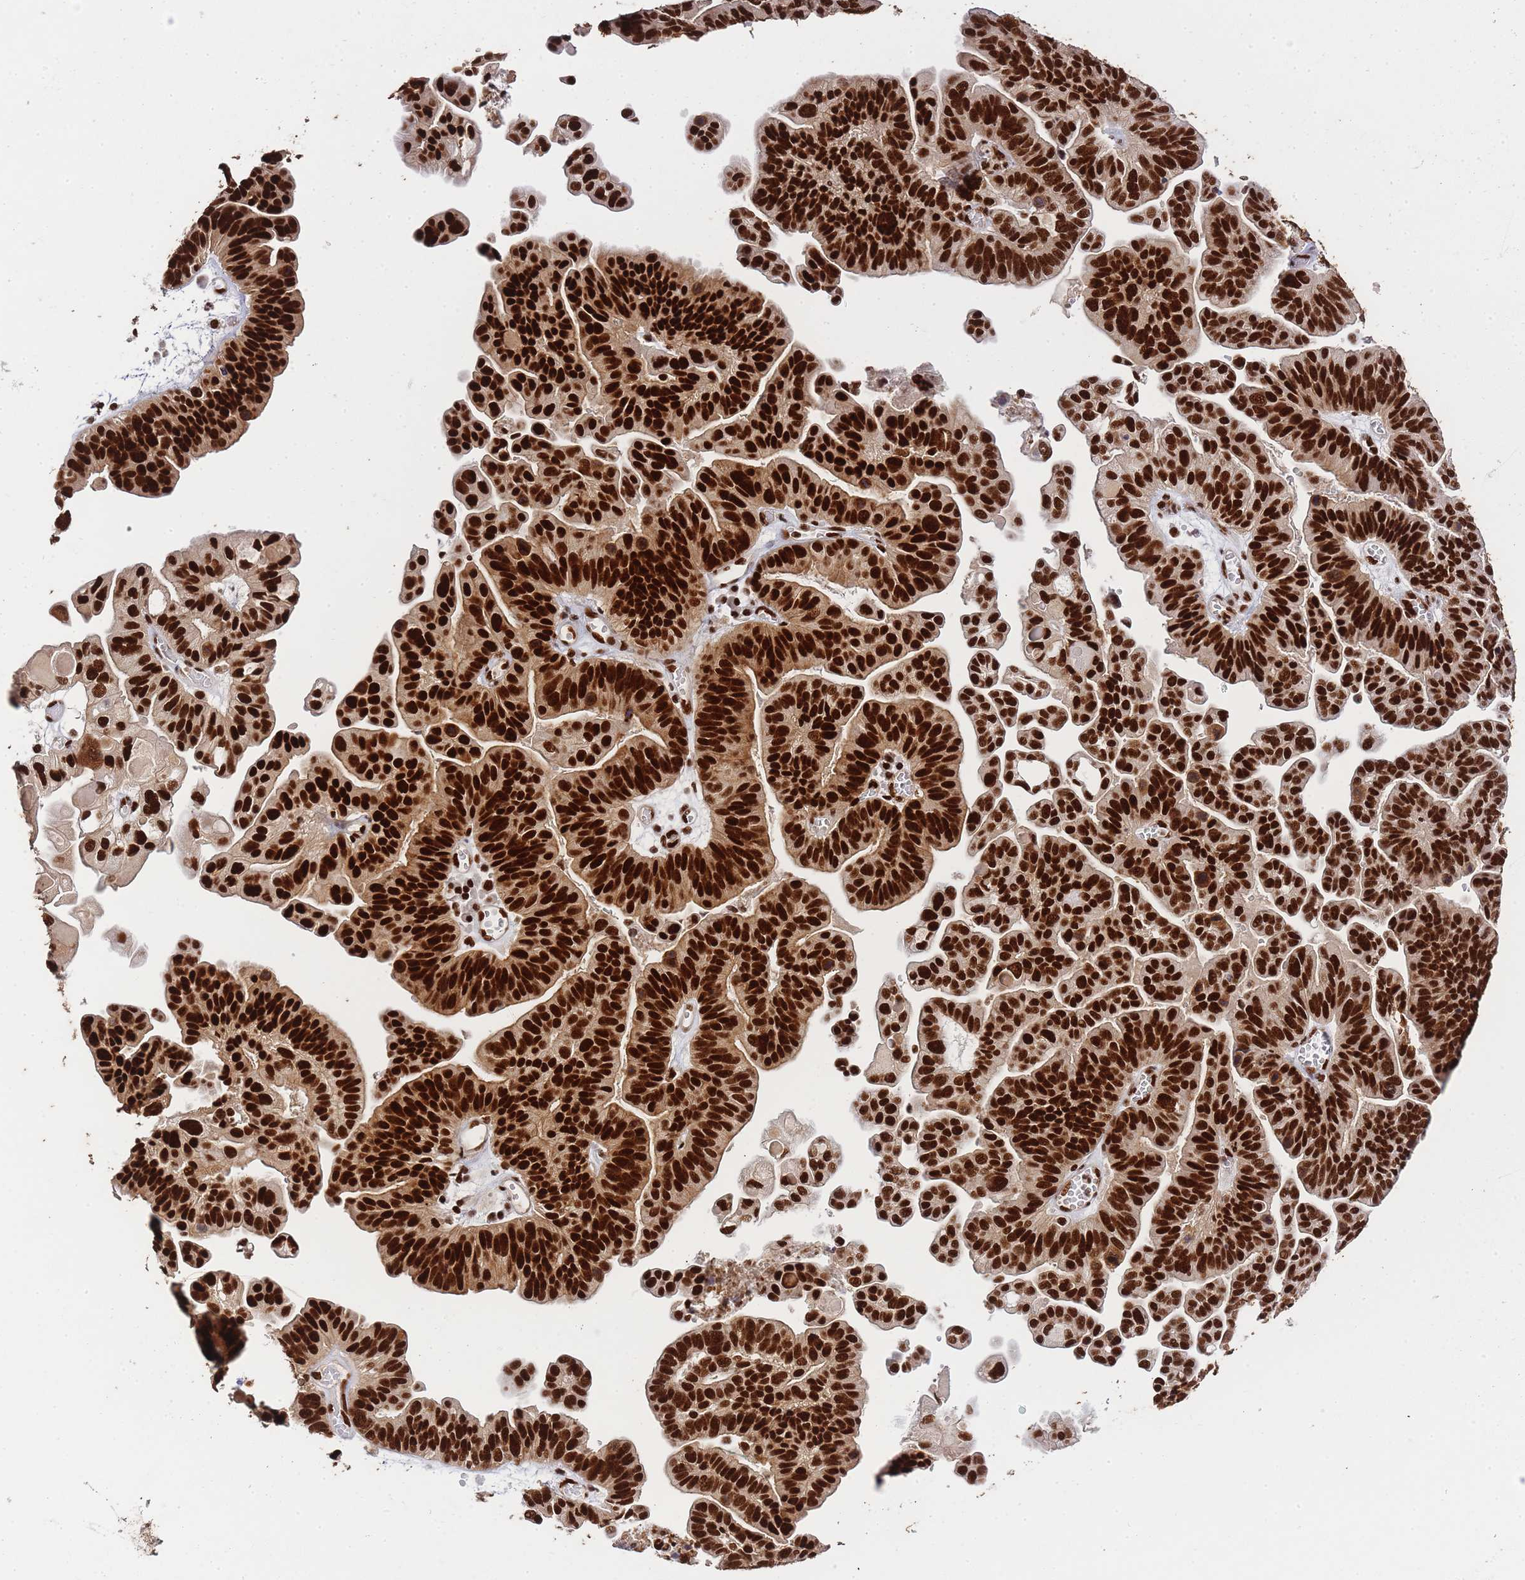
{"staining": {"intensity": "strong", "quantity": ">75%", "location": "nuclear"}, "tissue": "ovarian cancer", "cell_type": "Tumor cells", "image_type": "cancer", "snomed": [{"axis": "morphology", "description": "Cystadenocarcinoma, serous, NOS"}, {"axis": "topography", "description": "Ovary"}], "caption": "Human ovarian serous cystadenocarcinoma stained for a protein (brown) reveals strong nuclear positive expression in about >75% of tumor cells.", "gene": "PRKDC", "patient": {"sex": "female", "age": 56}}